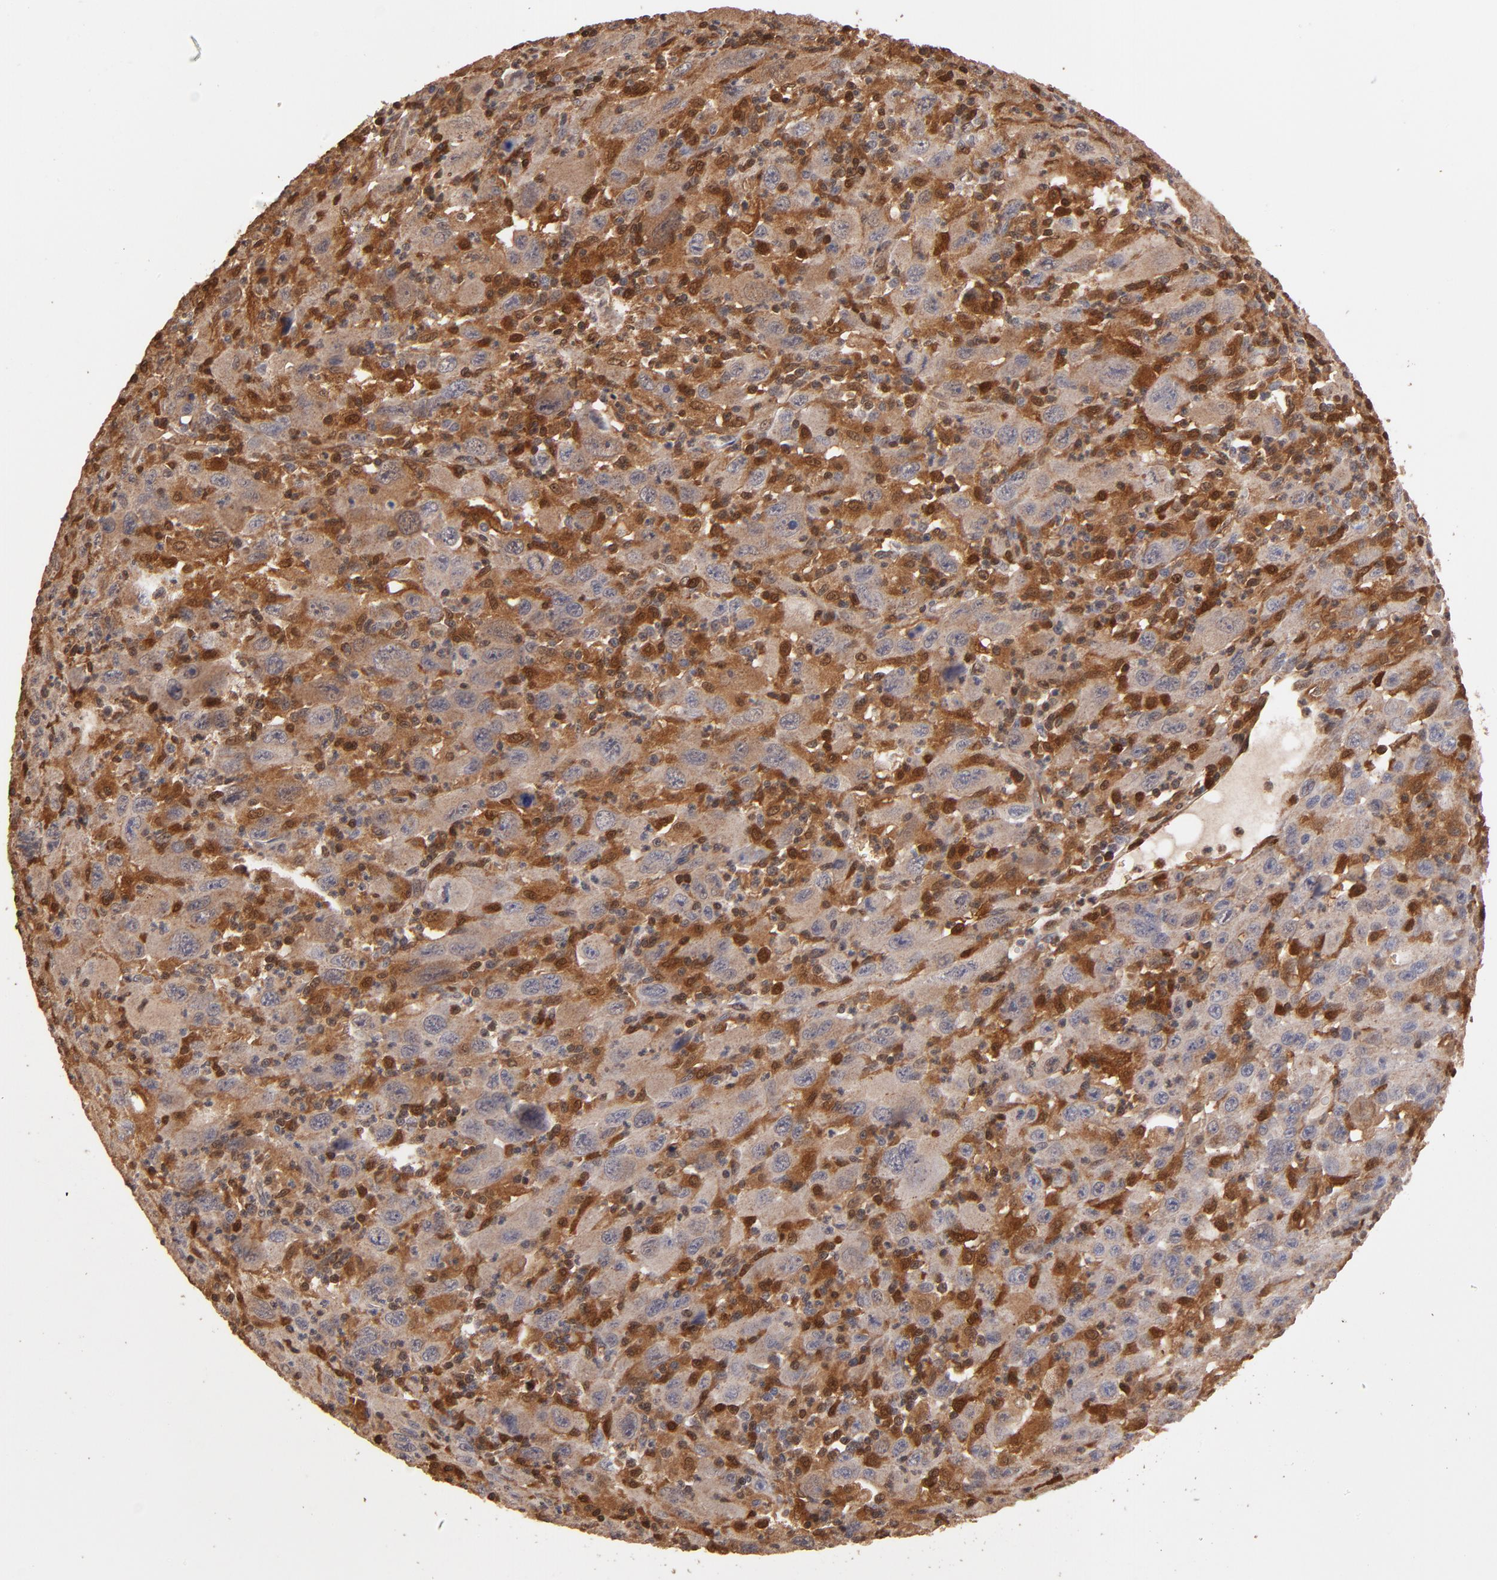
{"staining": {"intensity": "weak", "quantity": ">75%", "location": "cytoplasmic/membranous,nuclear"}, "tissue": "melanoma", "cell_type": "Tumor cells", "image_type": "cancer", "snomed": [{"axis": "morphology", "description": "Malignant melanoma, Metastatic site"}, {"axis": "topography", "description": "Skin"}], "caption": "Melanoma tissue reveals weak cytoplasmic/membranous and nuclear positivity in about >75% of tumor cells, visualized by immunohistochemistry.", "gene": "CASP1", "patient": {"sex": "female", "age": 56}}